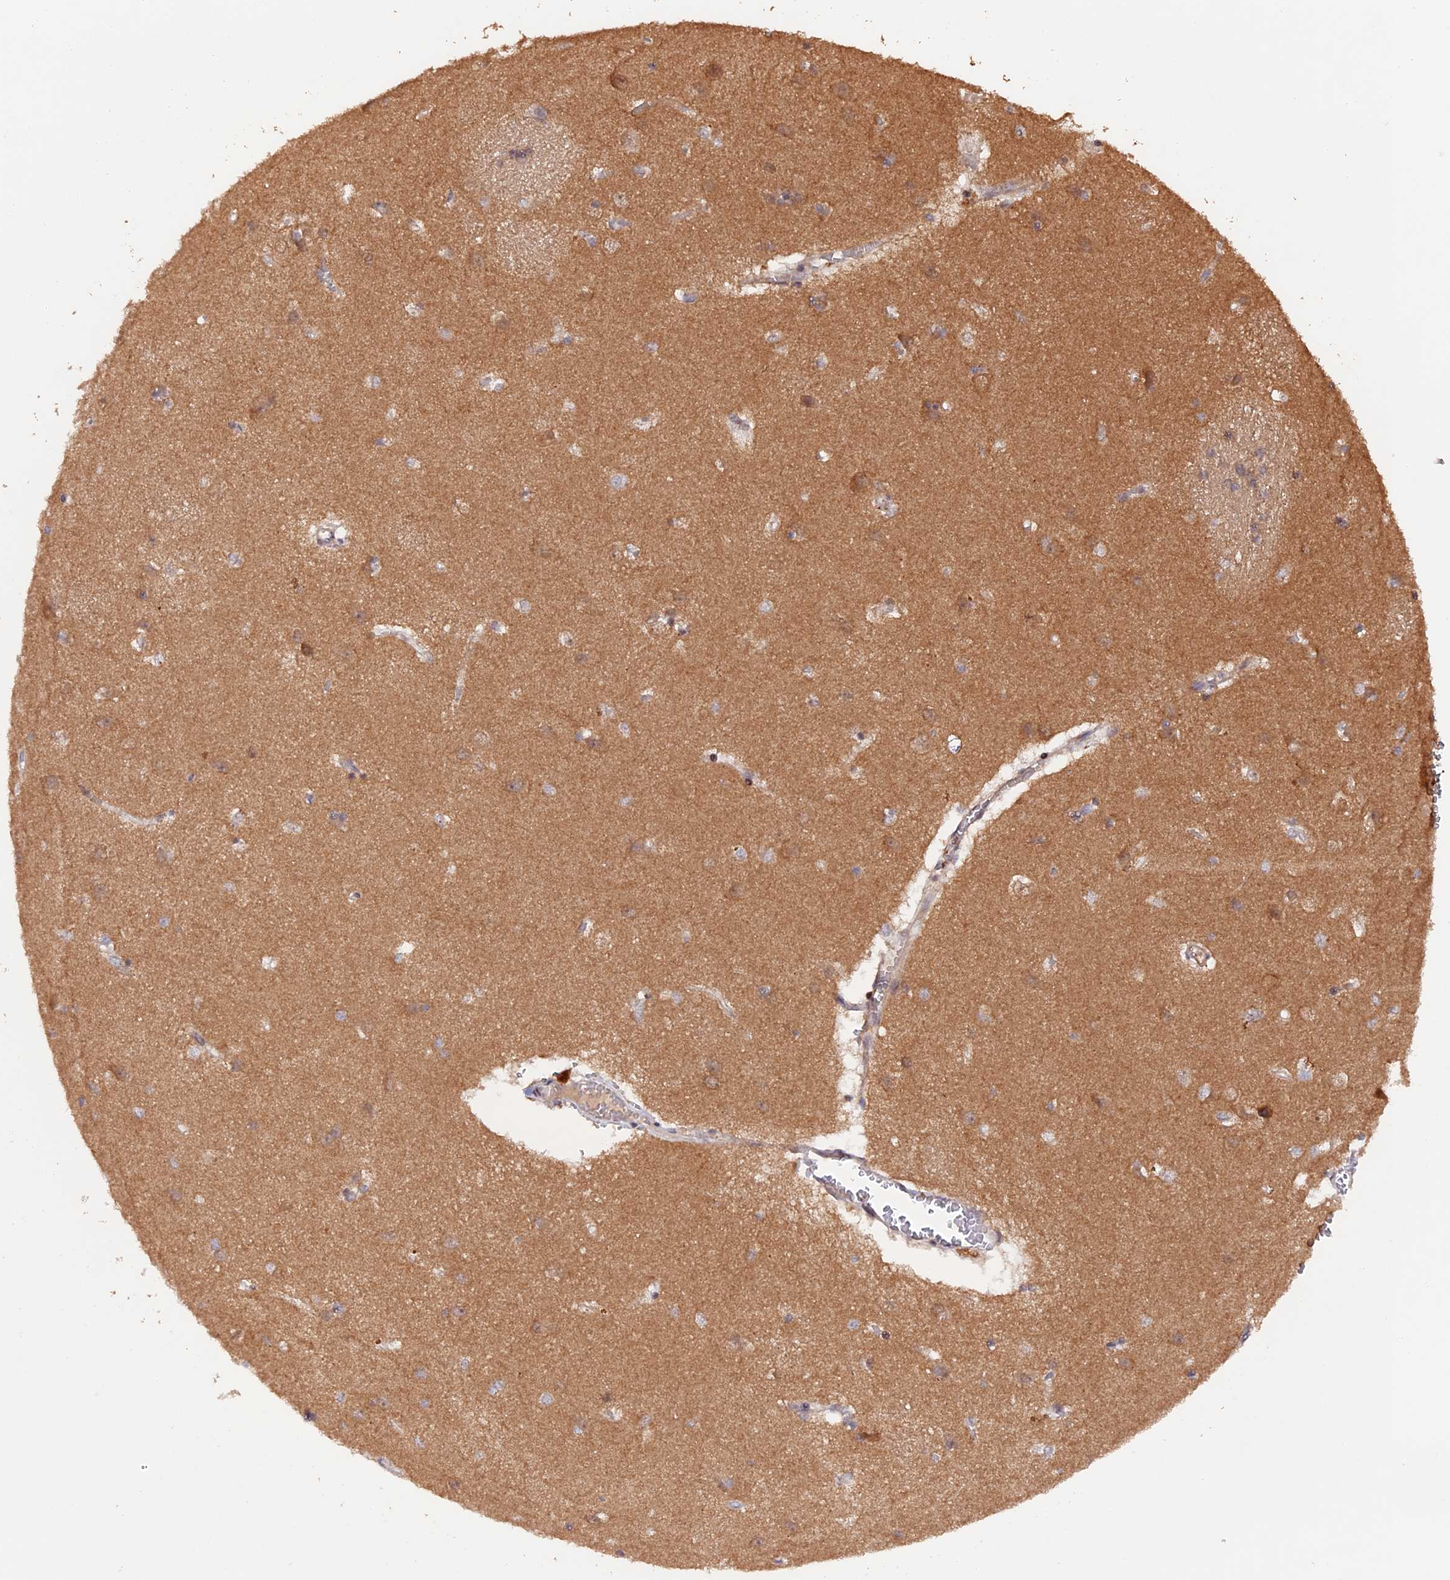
{"staining": {"intensity": "weak", "quantity": "<25%", "location": "cytoplasmic/membranous"}, "tissue": "caudate", "cell_type": "Glial cells", "image_type": "normal", "snomed": [{"axis": "morphology", "description": "Normal tissue, NOS"}, {"axis": "topography", "description": "Lateral ventricle wall"}], "caption": "A high-resolution image shows IHC staining of unremarkable caudate, which shows no significant positivity in glial cells.", "gene": "GNB5", "patient": {"sex": "male", "age": 37}}